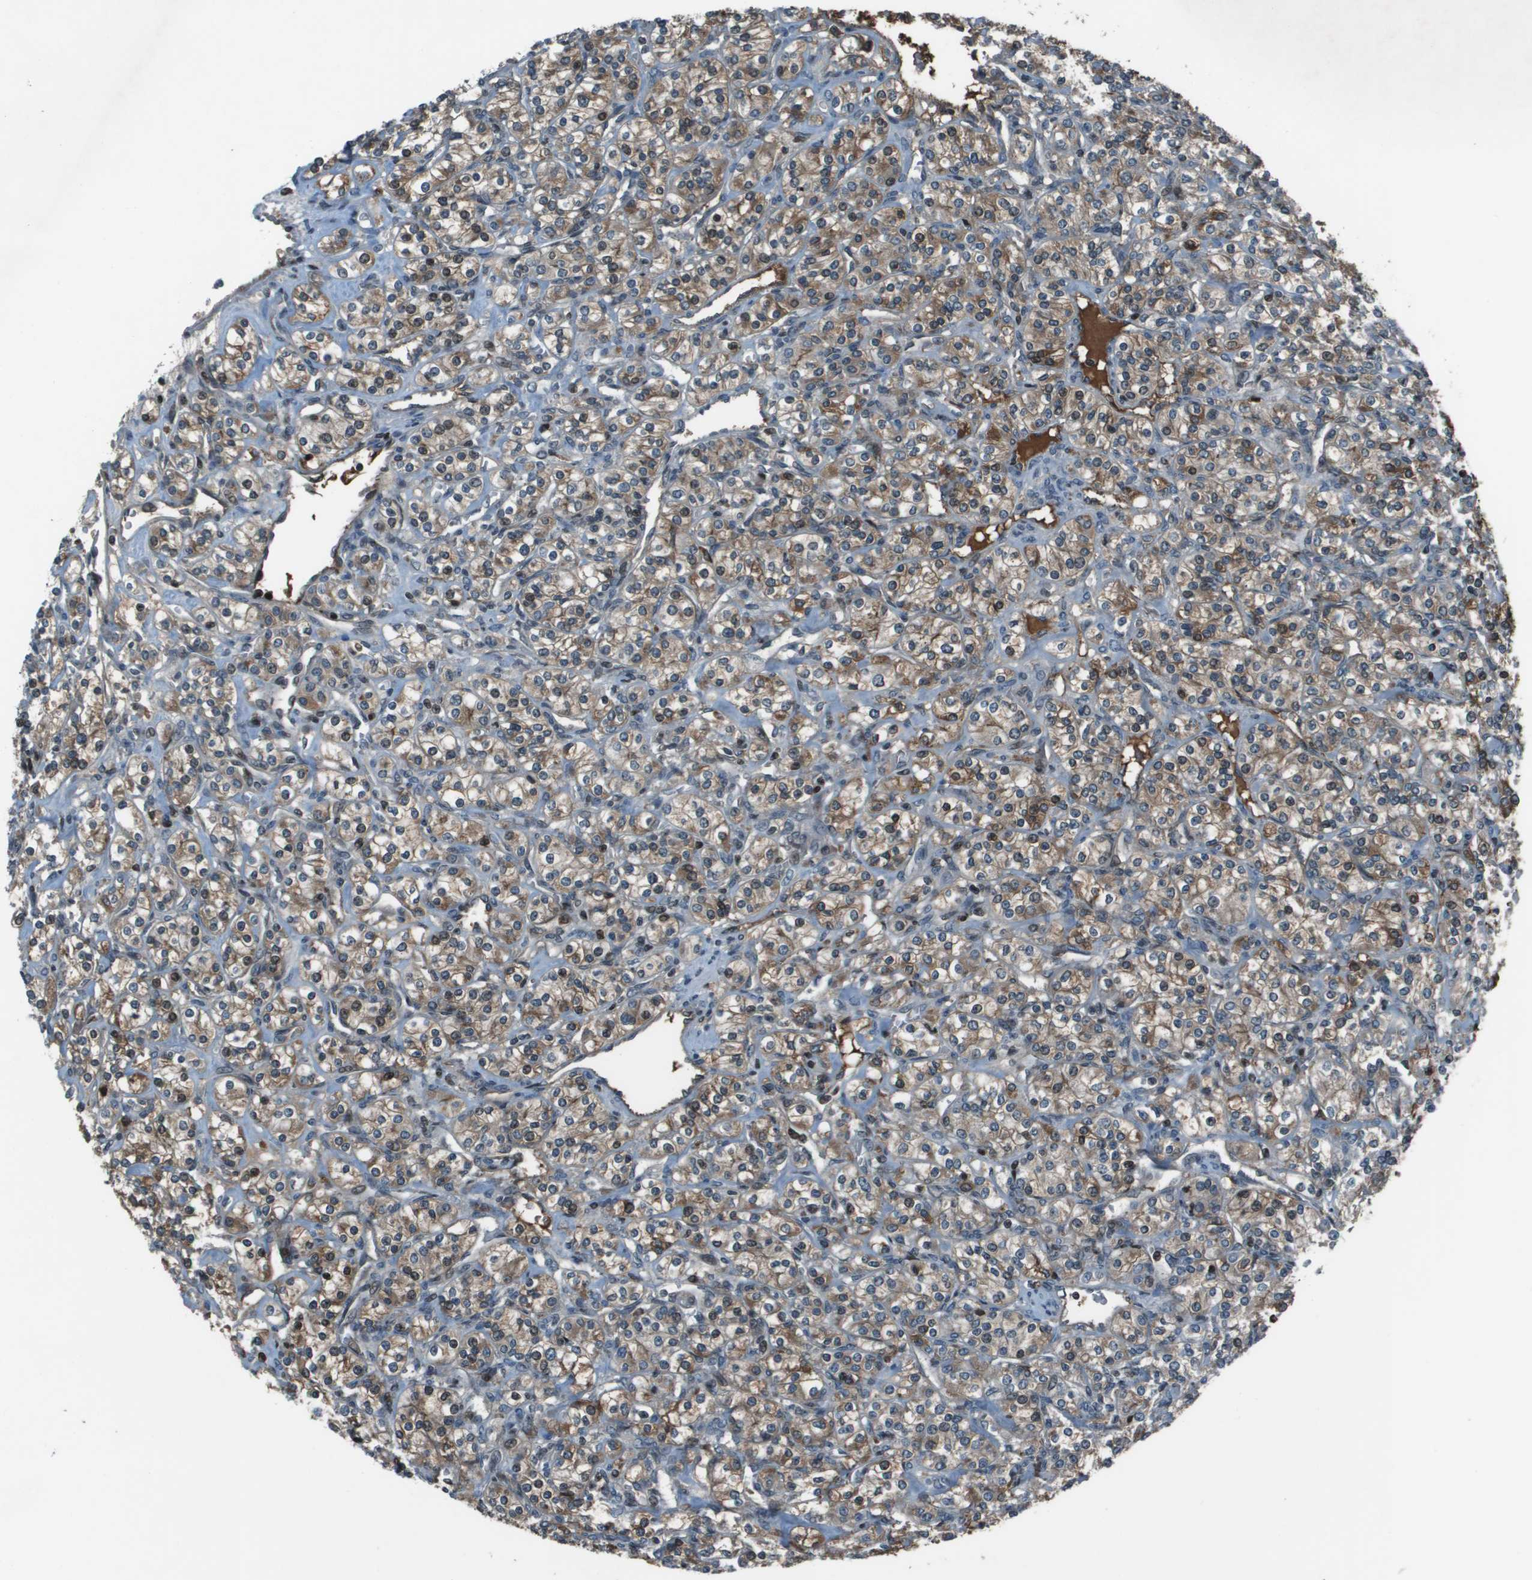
{"staining": {"intensity": "moderate", "quantity": ">75%", "location": "cytoplasmic/membranous"}, "tissue": "renal cancer", "cell_type": "Tumor cells", "image_type": "cancer", "snomed": [{"axis": "morphology", "description": "Adenocarcinoma, NOS"}, {"axis": "topography", "description": "Kidney"}], "caption": "Protein staining of renal cancer tissue exhibits moderate cytoplasmic/membranous expression in approximately >75% of tumor cells. (DAB IHC with brightfield microscopy, high magnification).", "gene": "CXCL12", "patient": {"sex": "male", "age": 77}}